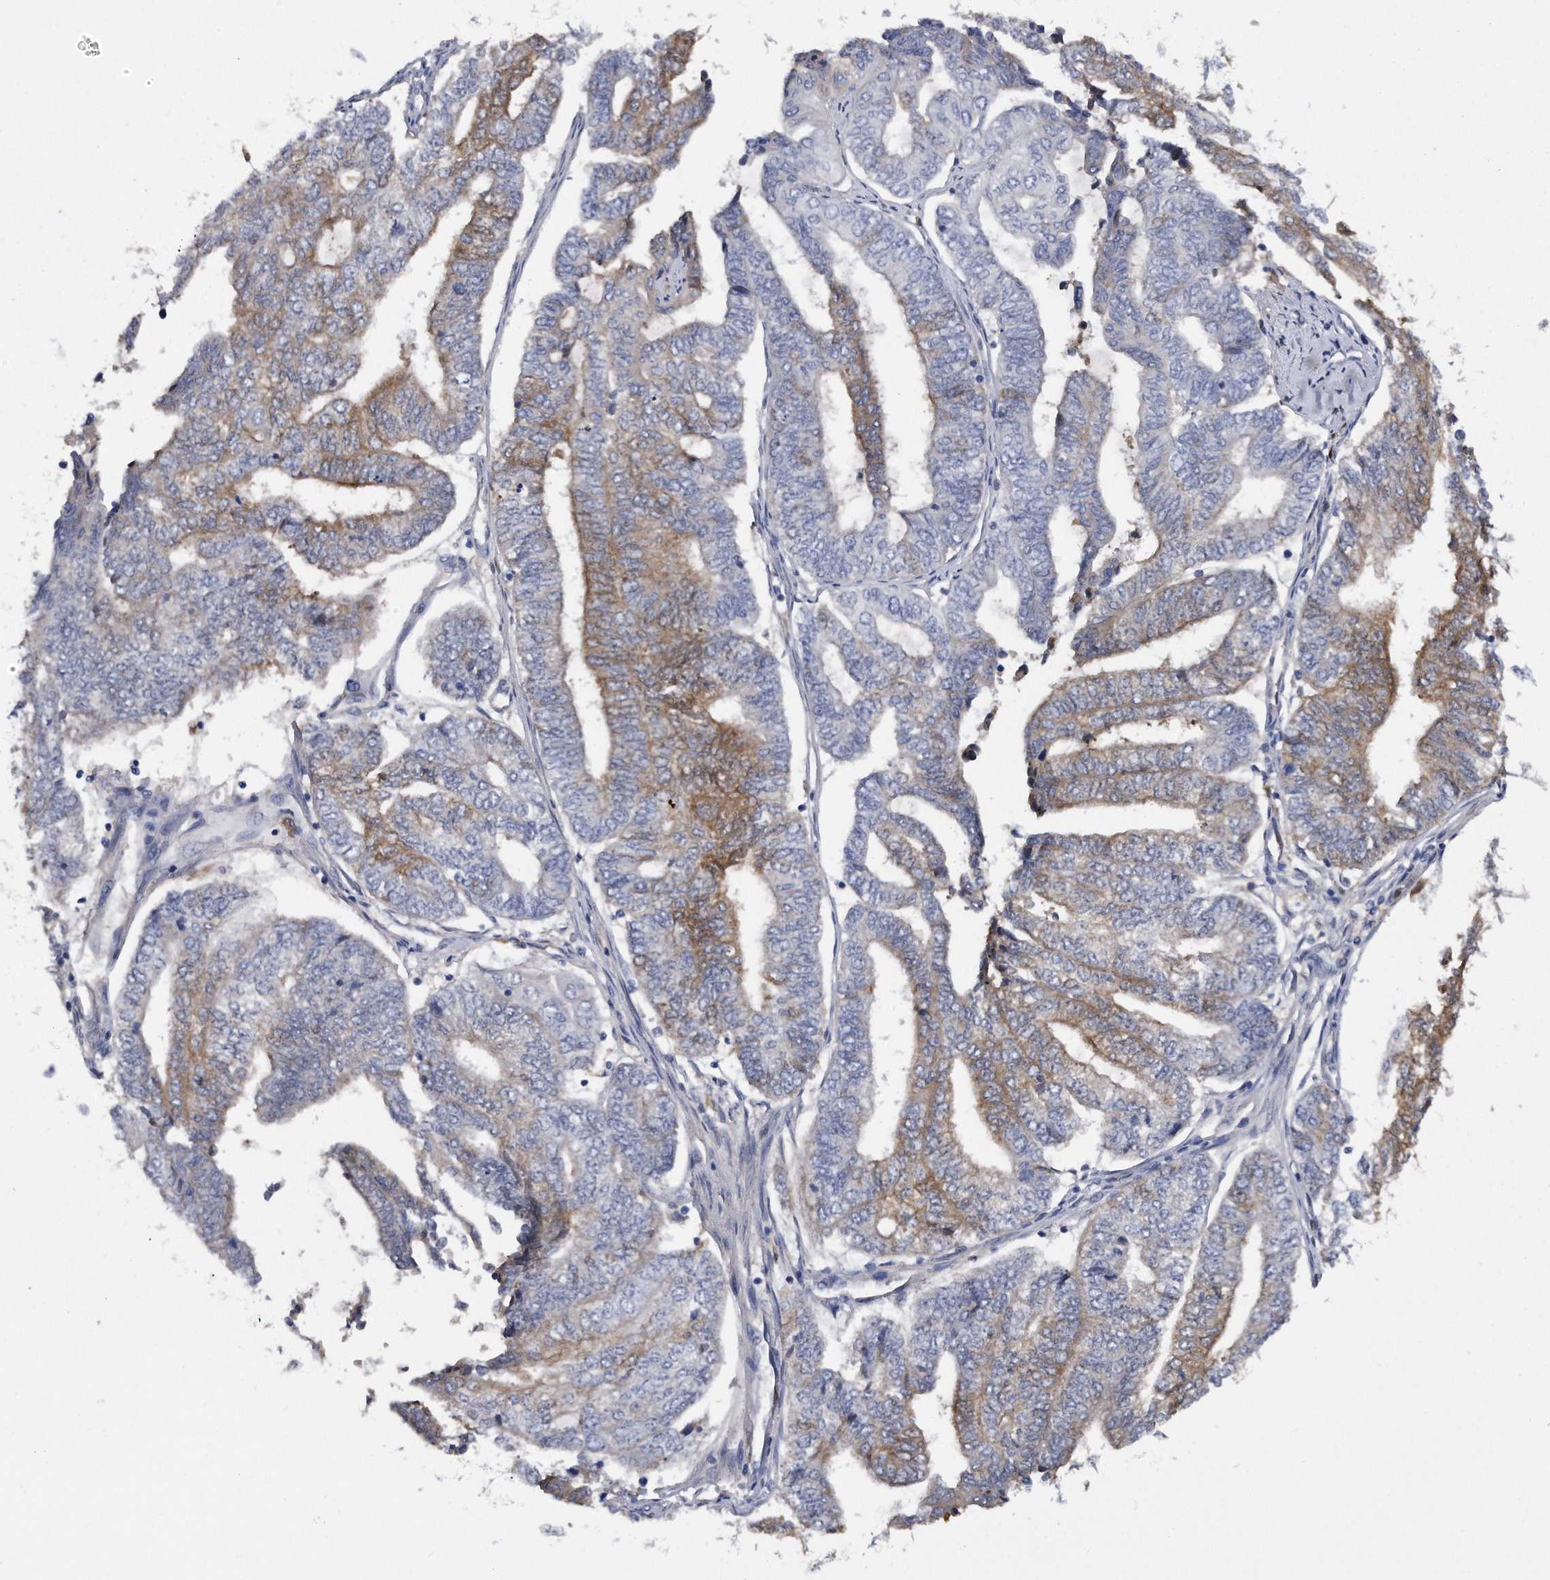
{"staining": {"intensity": "moderate", "quantity": "25%-75%", "location": "cytoplasmic/membranous"}, "tissue": "endometrial cancer", "cell_type": "Tumor cells", "image_type": "cancer", "snomed": [{"axis": "morphology", "description": "Adenocarcinoma, NOS"}, {"axis": "topography", "description": "Uterus"}, {"axis": "topography", "description": "Endometrium"}], "caption": "Brown immunohistochemical staining in human adenocarcinoma (endometrial) shows moderate cytoplasmic/membranous positivity in approximately 25%-75% of tumor cells. (Brightfield microscopy of DAB IHC at high magnification).", "gene": "ASNS", "patient": {"sex": "female", "age": 70}}